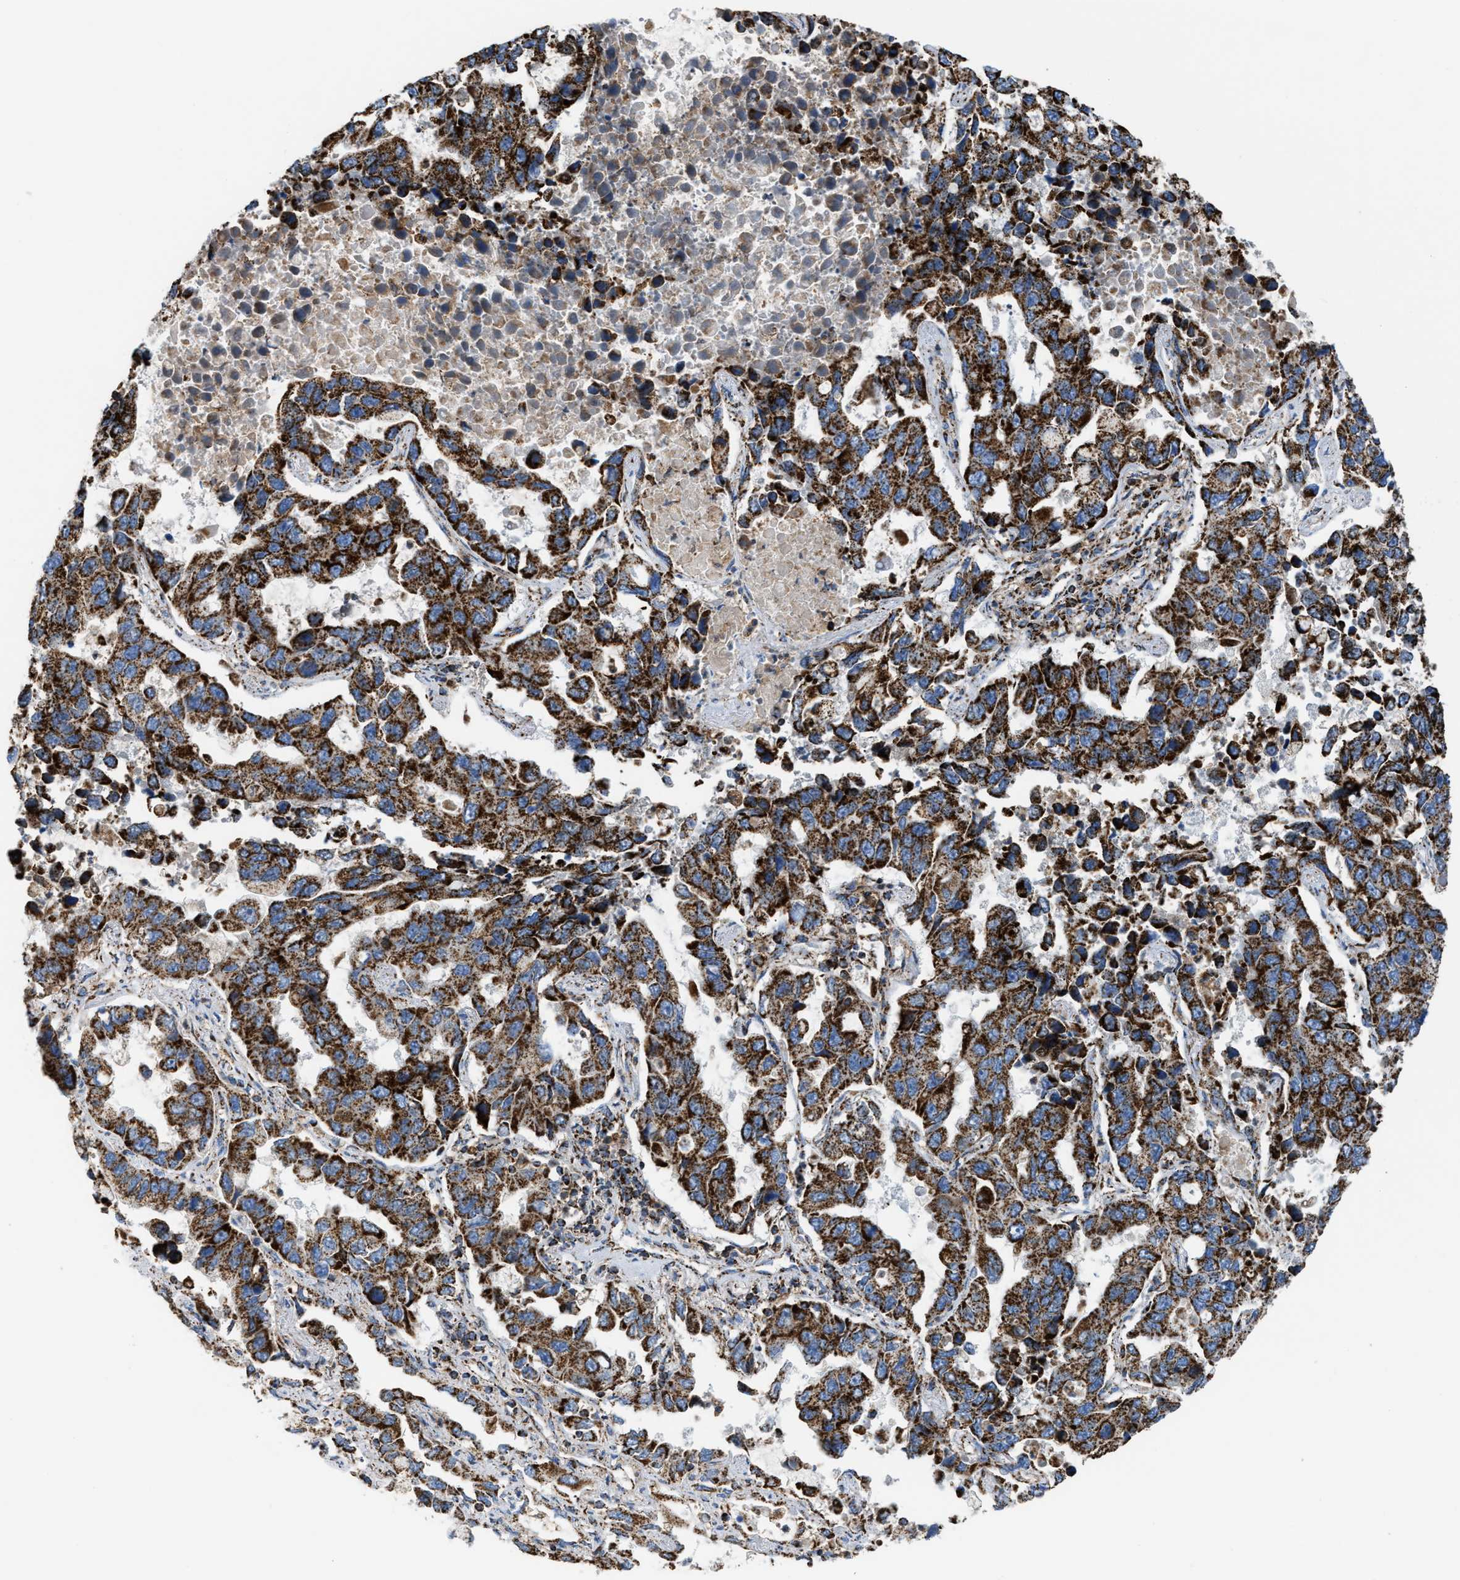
{"staining": {"intensity": "strong", "quantity": ">75%", "location": "cytoplasmic/membranous"}, "tissue": "lung cancer", "cell_type": "Tumor cells", "image_type": "cancer", "snomed": [{"axis": "morphology", "description": "Adenocarcinoma, NOS"}, {"axis": "topography", "description": "Lung"}], "caption": "Lung cancer stained with a protein marker reveals strong staining in tumor cells.", "gene": "ECHS1", "patient": {"sex": "male", "age": 64}}